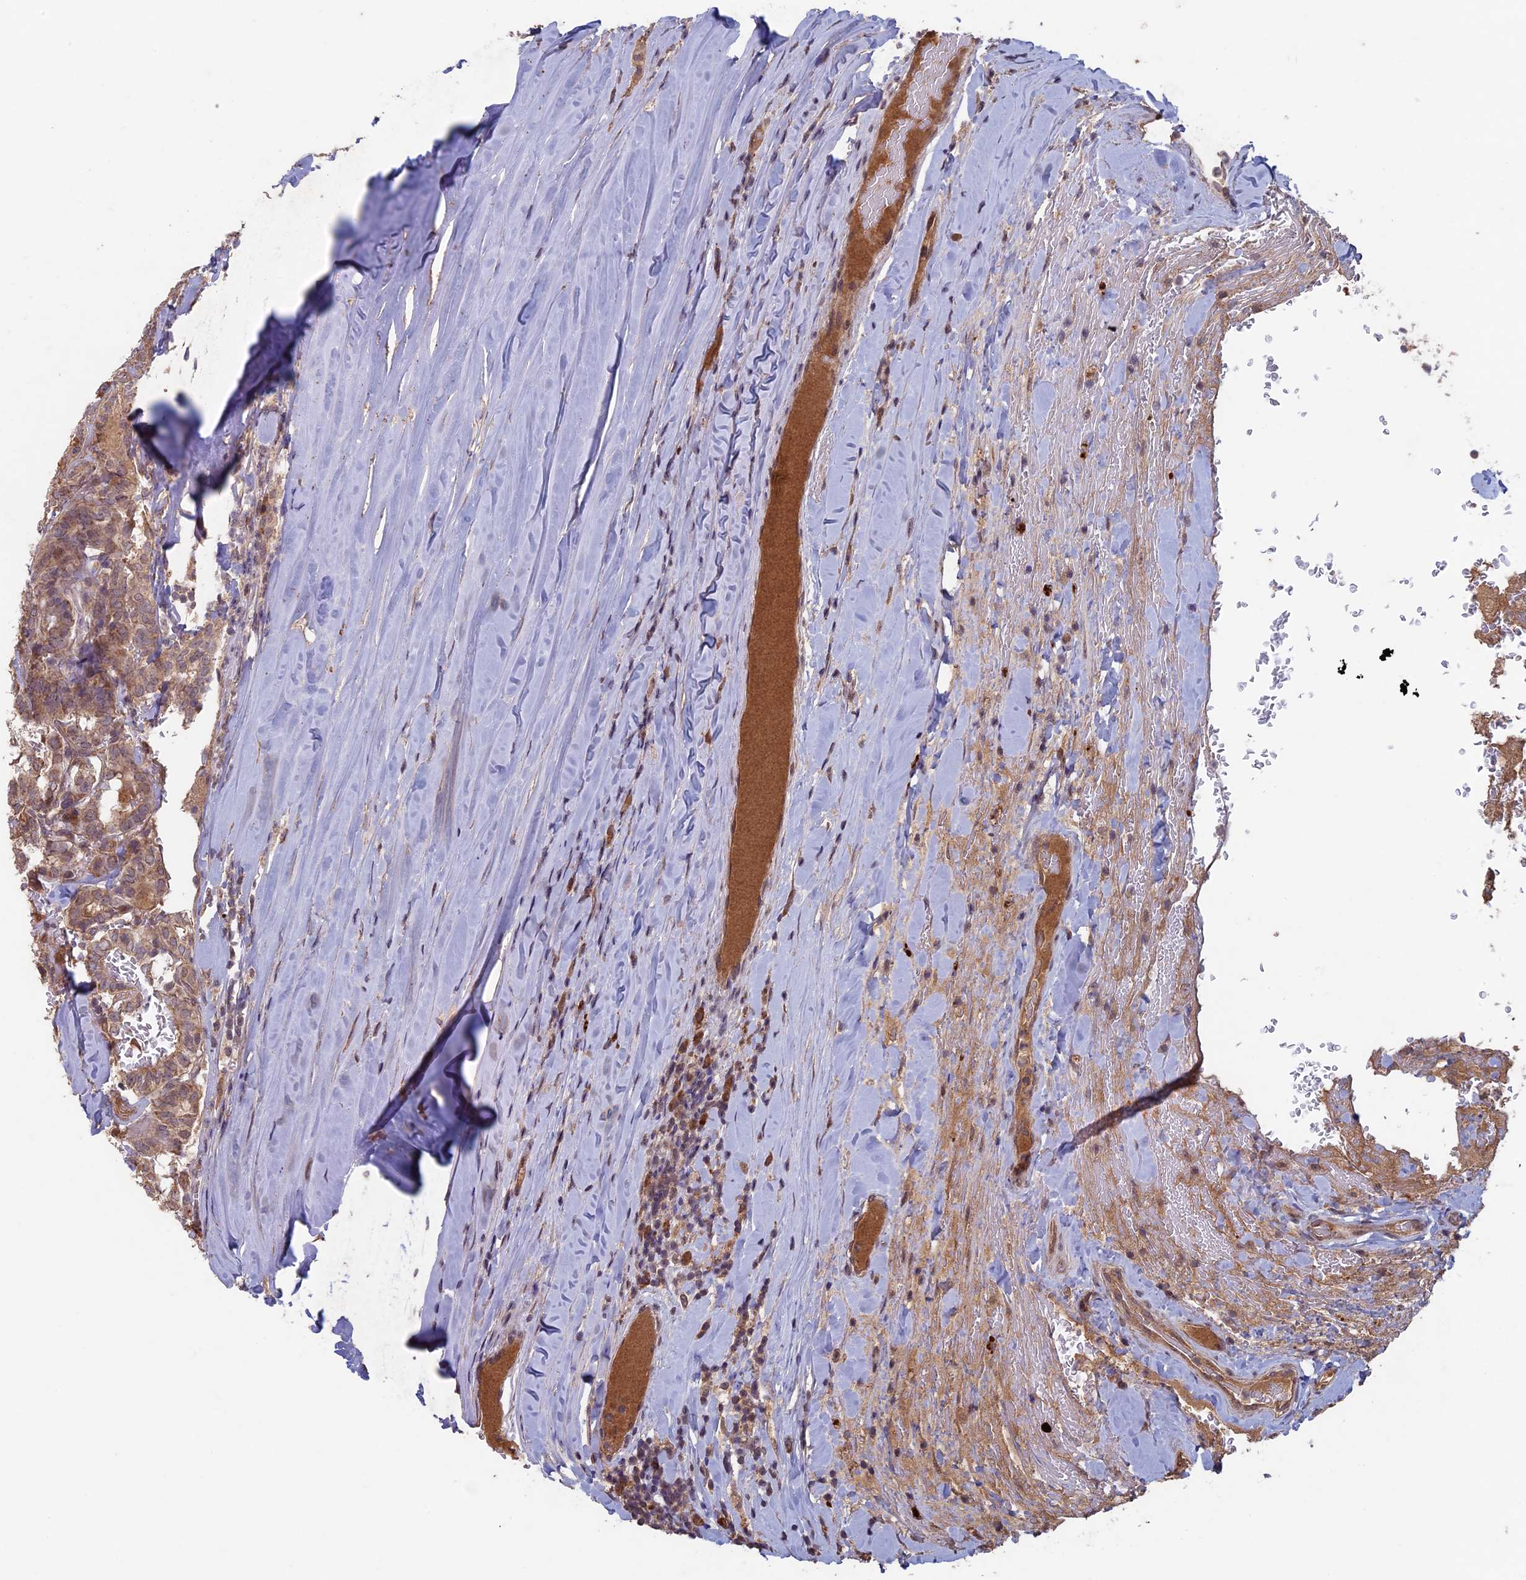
{"staining": {"intensity": "moderate", "quantity": ">75%", "location": "cytoplasmic/membranous"}, "tissue": "thyroid cancer", "cell_type": "Tumor cells", "image_type": "cancer", "snomed": [{"axis": "morphology", "description": "Papillary adenocarcinoma, NOS"}, {"axis": "topography", "description": "Thyroid gland"}], "caption": "This image displays thyroid papillary adenocarcinoma stained with IHC to label a protein in brown. The cytoplasmic/membranous of tumor cells show moderate positivity for the protein. Nuclei are counter-stained blue.", "gene": "RCCD1", "patient": {"sex": "female", "age": 72}}